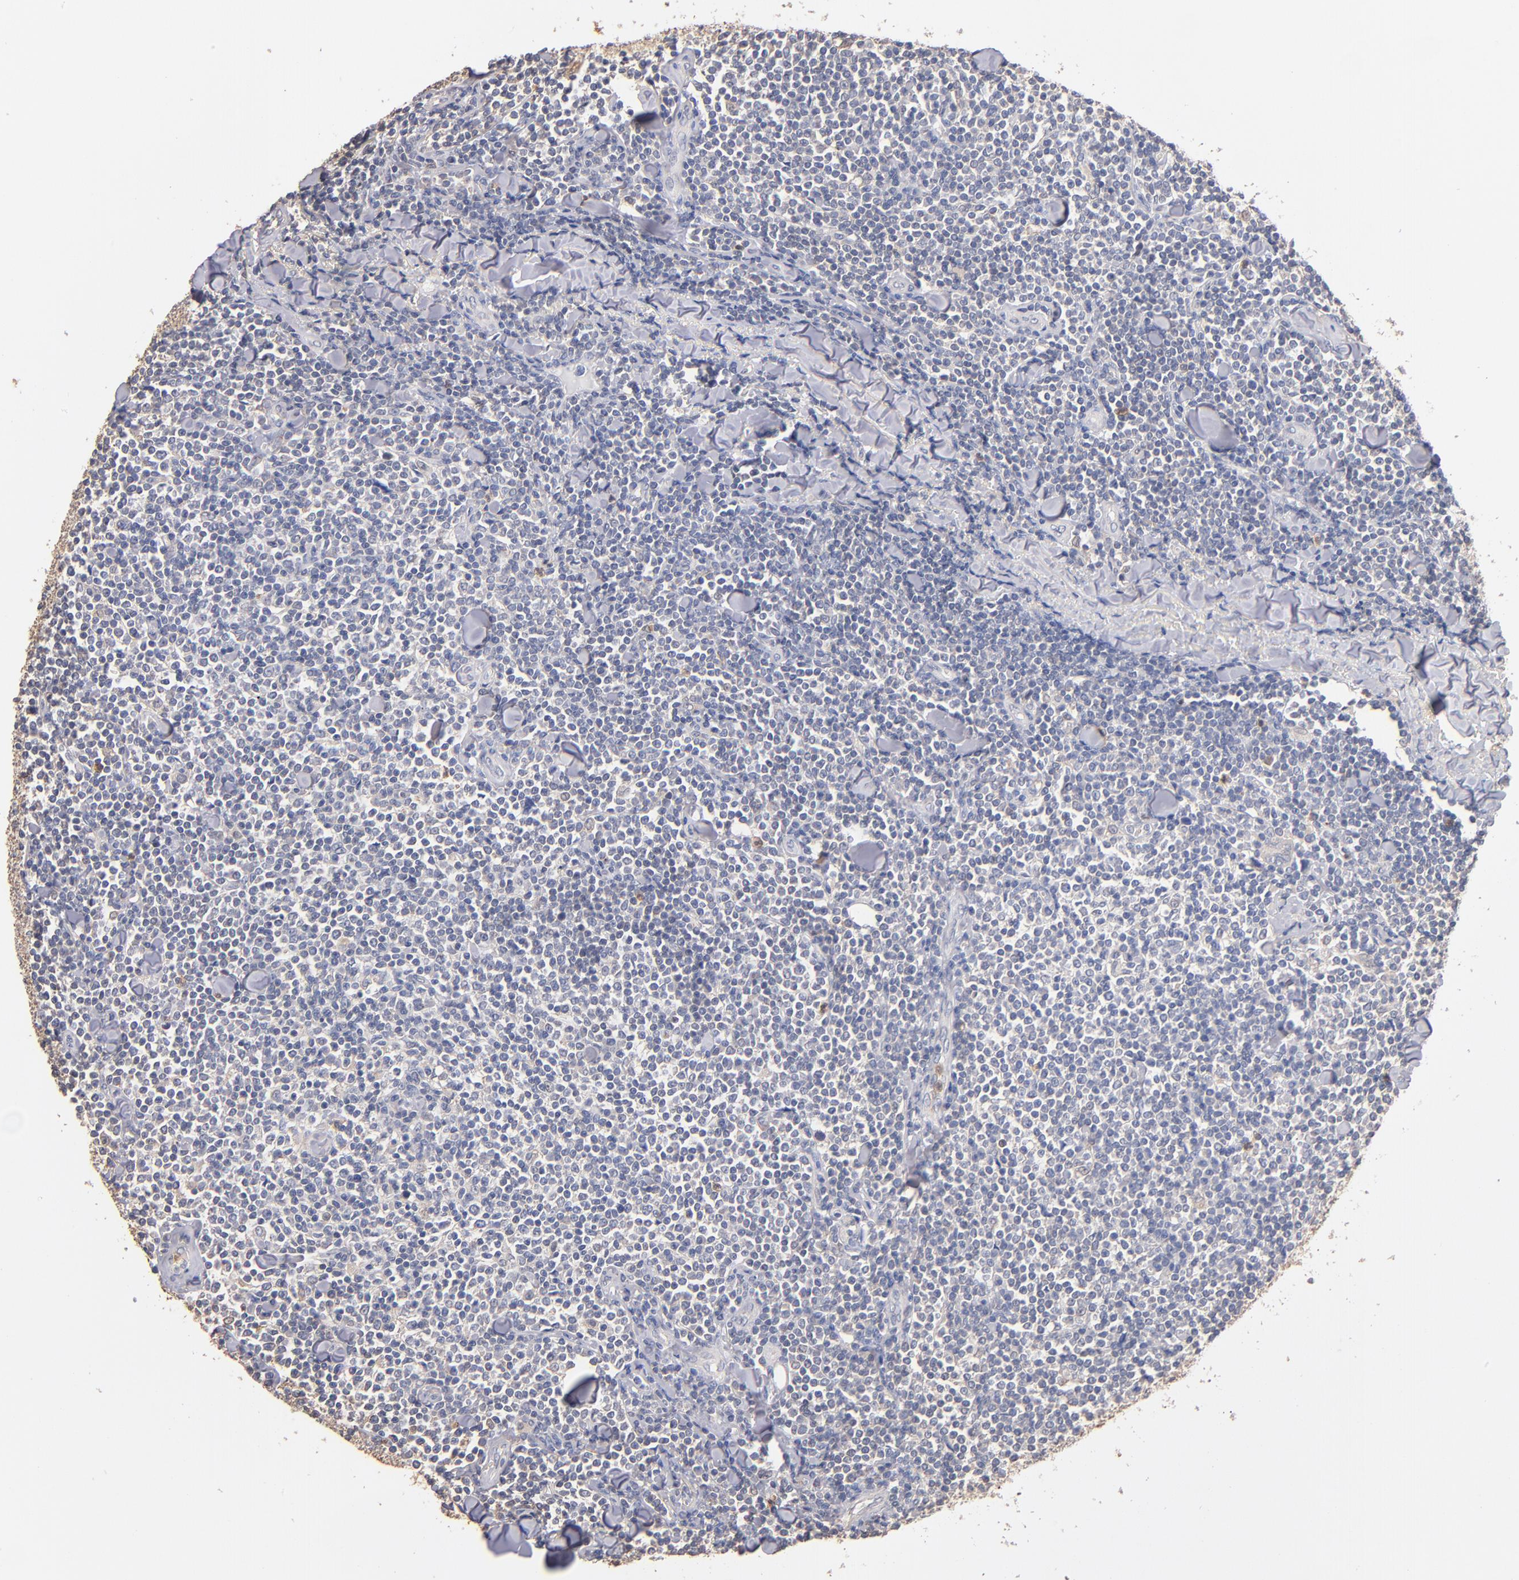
{"staining": {"intensity": "negative", "quantity": "none", "location": "none"}, "tissue": "lymphoma", "cell_type": "Tumor cells", "image_type": "cancer", "snomed": [{"axis": "morphology", "description": "Malignant lymphoma, non-Hodgkin's type, Low grade"}, {"axis": "topography", "description": "Soft tissue"}], "caption": "This is an immunohistochemistry photomicrograph of low-grade malignant lymphoma, non-Hodgkin's type. There is no expression in tumor cells.", "gene": "RO60", "patient": {"sex": "male", "age": 92}}